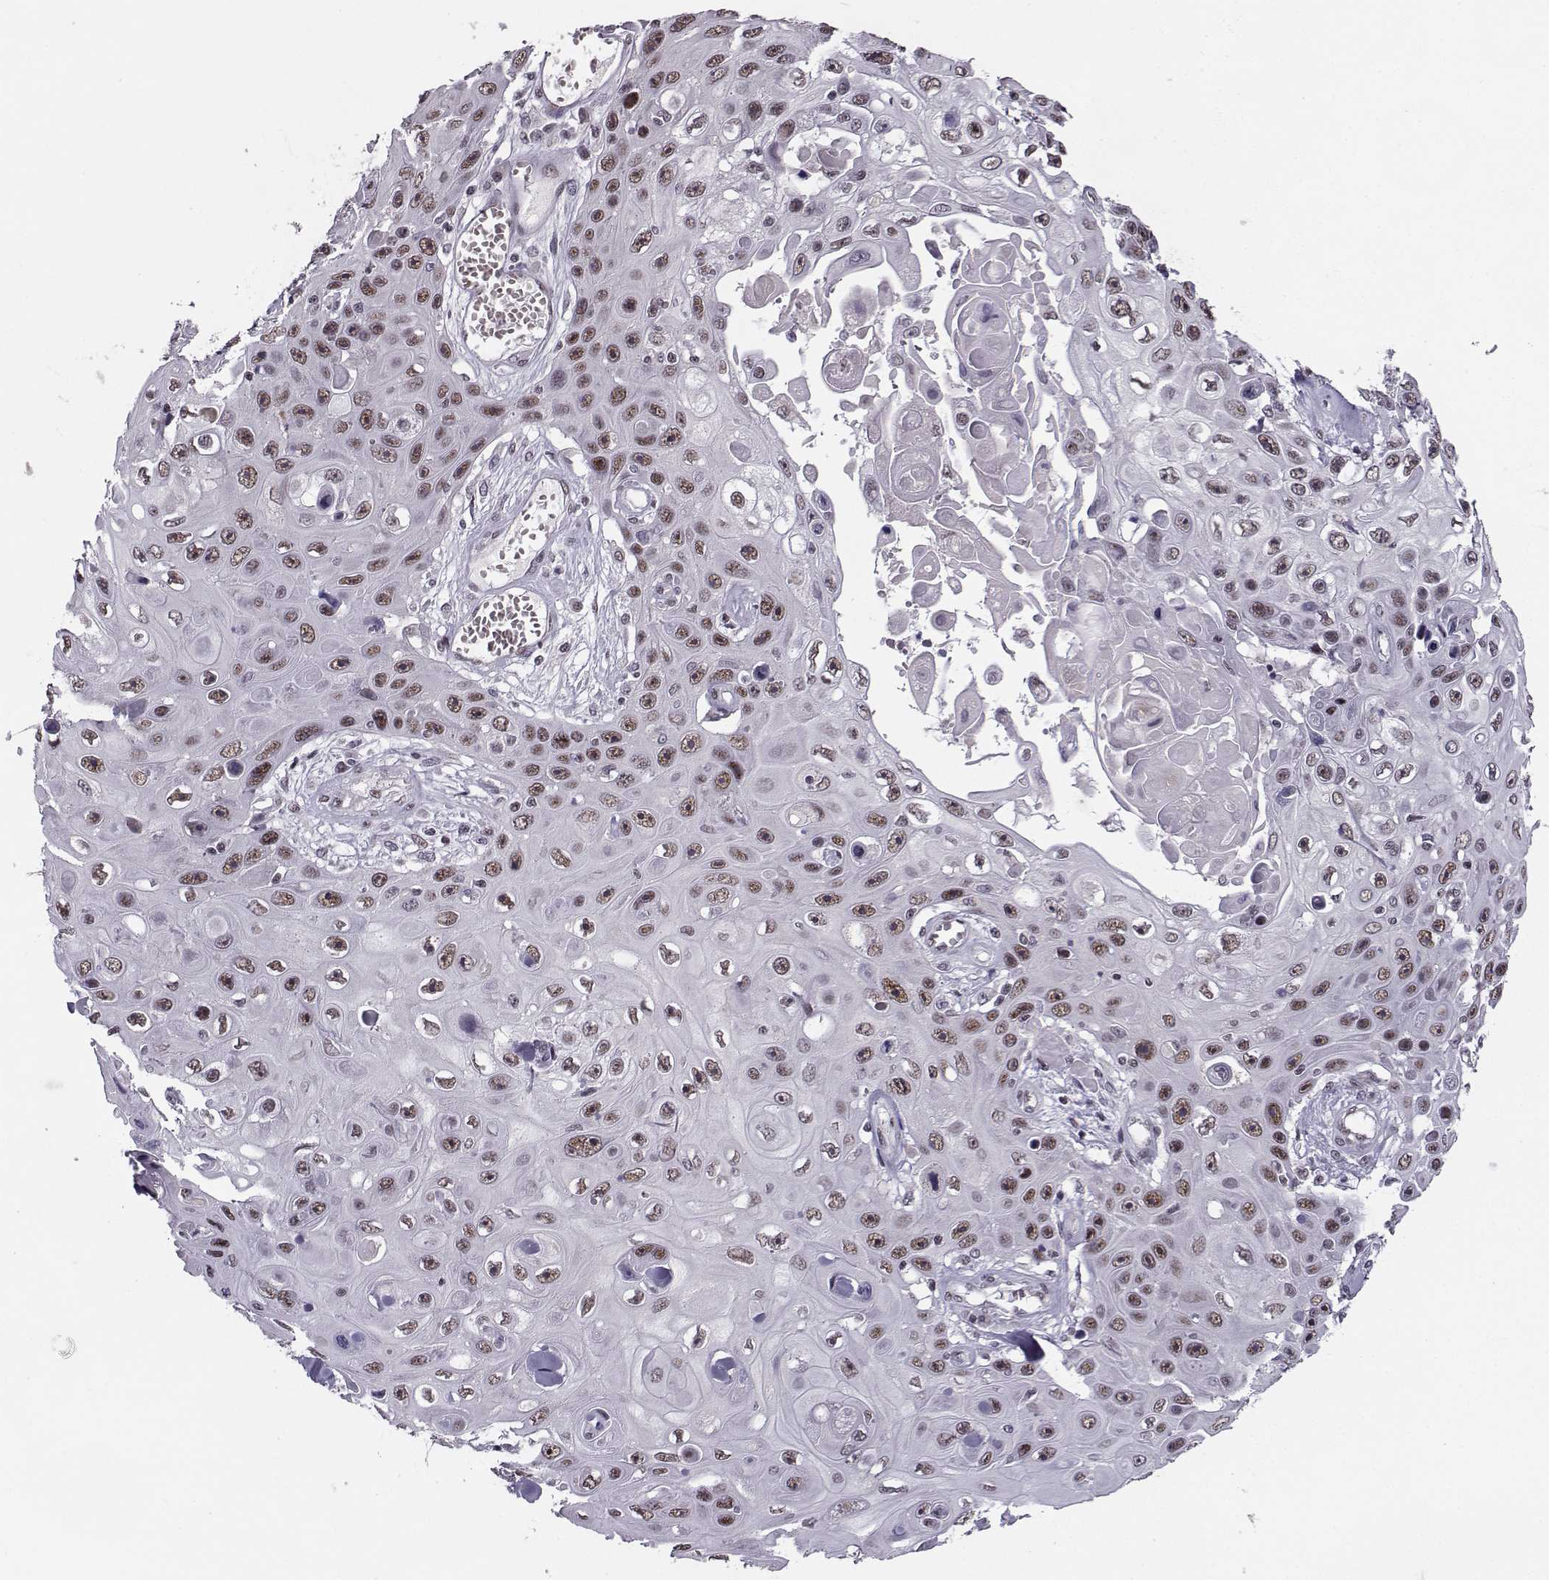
{"staining": {"intensity": "strong", "quantity": ">75%", "location": "nuclear"}, "tissue": "skin cancer", "cell_type": "Tumor cells", "image_type": "cancer", "snomed": [{"axis": "morphology", "description": "Squamous cell carcinoma, NOS"}, {"axis": "topography", "description": "Skin"}], "caption": "Tumor cells demonstrate high levels of strong nuclear staining in about >75% of cells in human skin cancer.", "gene": "LIN28A", "patient": {"sex": "male", "age": 82}}